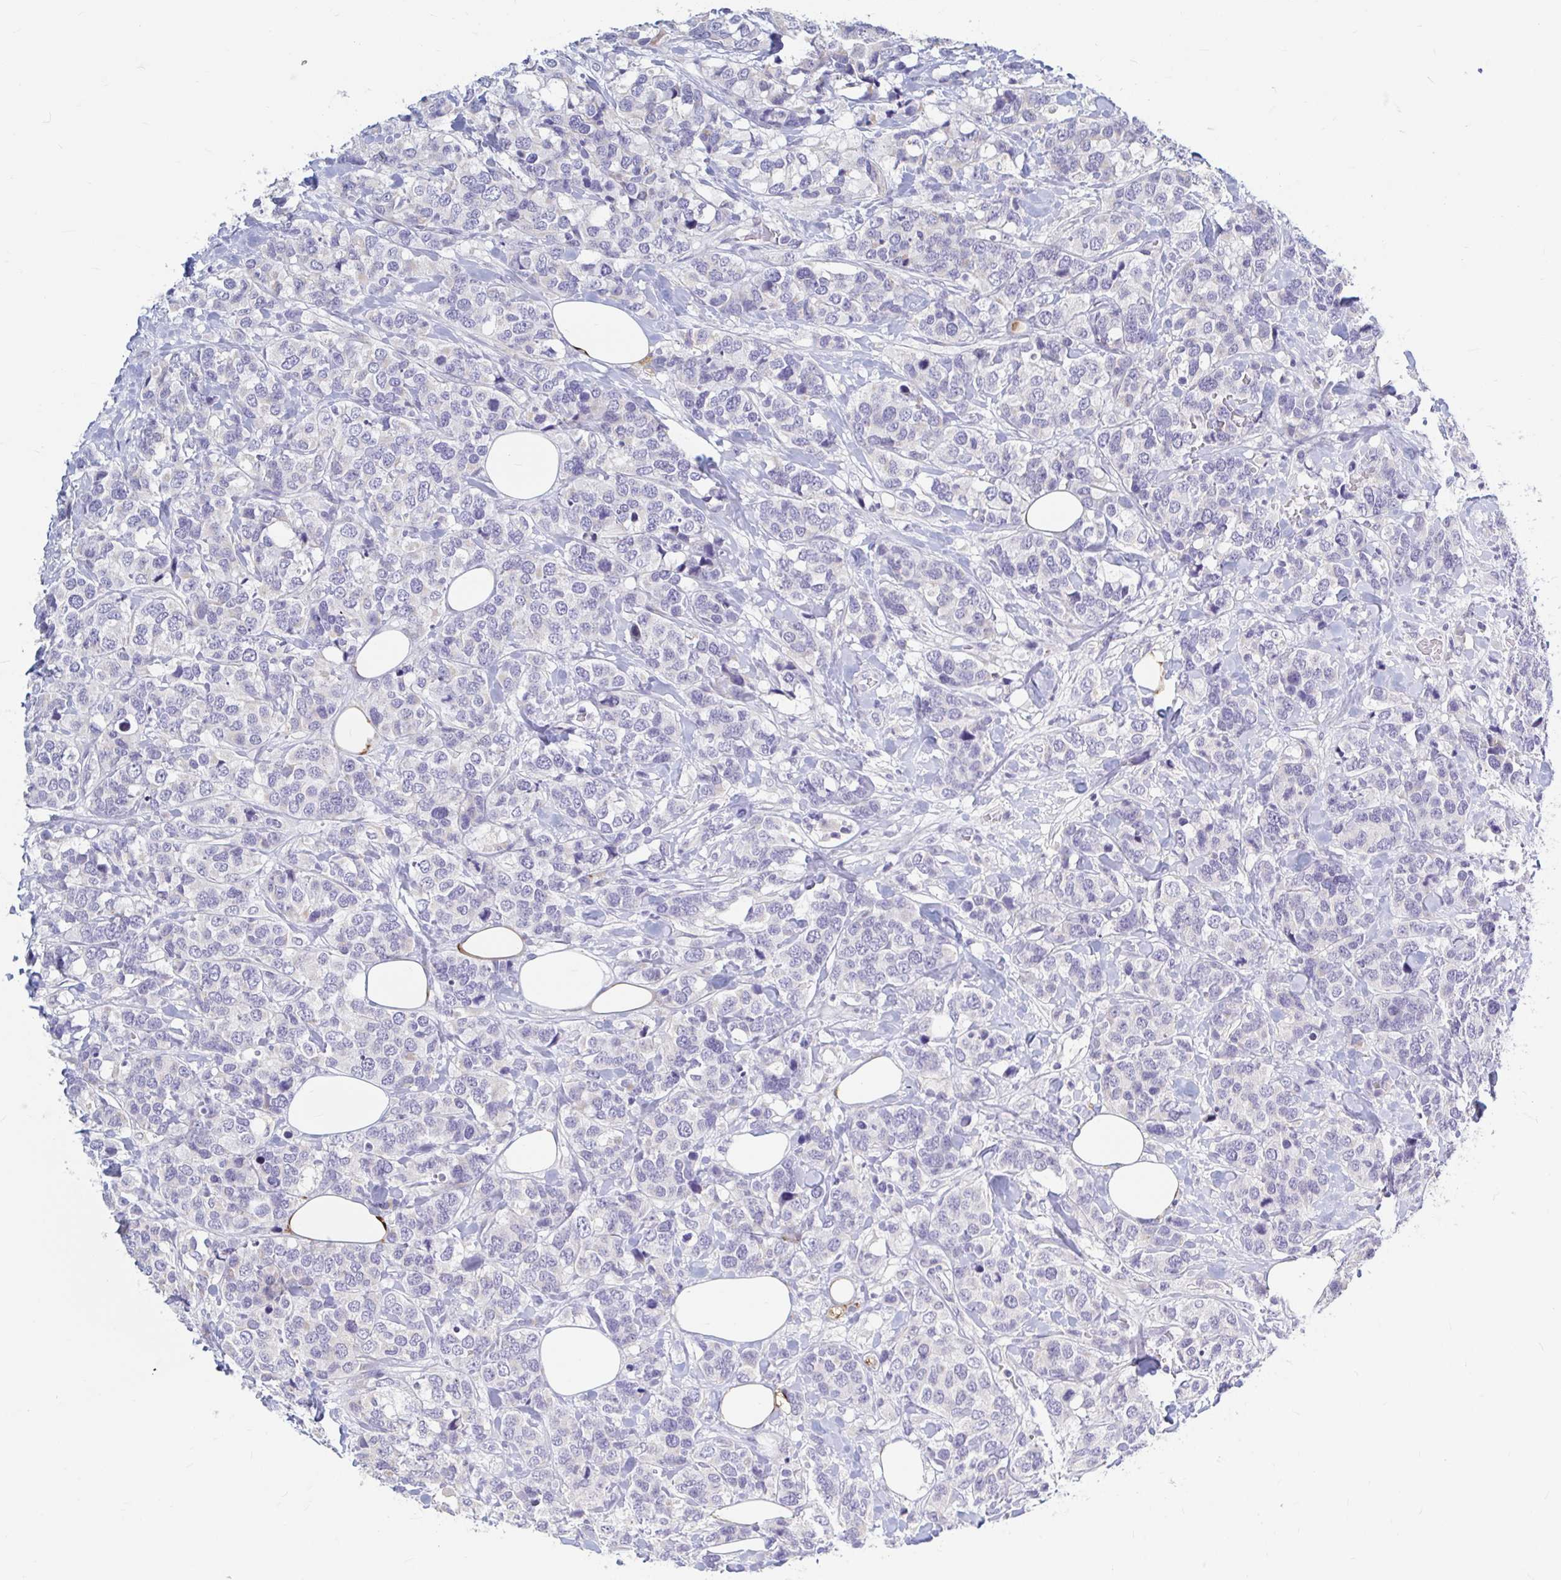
{"staining": {"intensity": "negative", "quantity": "none", "location": "none"}, "tissue": "breast cancer", "cell_type": "Tumor cells", "image_type": "cancer", "snomed": [{"axis": "morphology", "description": "Lobular carcinoma"}, {"axis": "topography", "description": "Breast"}], "caption": "A photomicrograph of human breast cancer (lobular carcinoma) is negative for staining in tumor cells. (DAB (3,3'-diaminobenzidine) immunohistochemistry (IHC) visualized using brightfield microscopy, high magnification).", "gene": "ADH1A", "patient": {"sex": "female", "age": 59}}